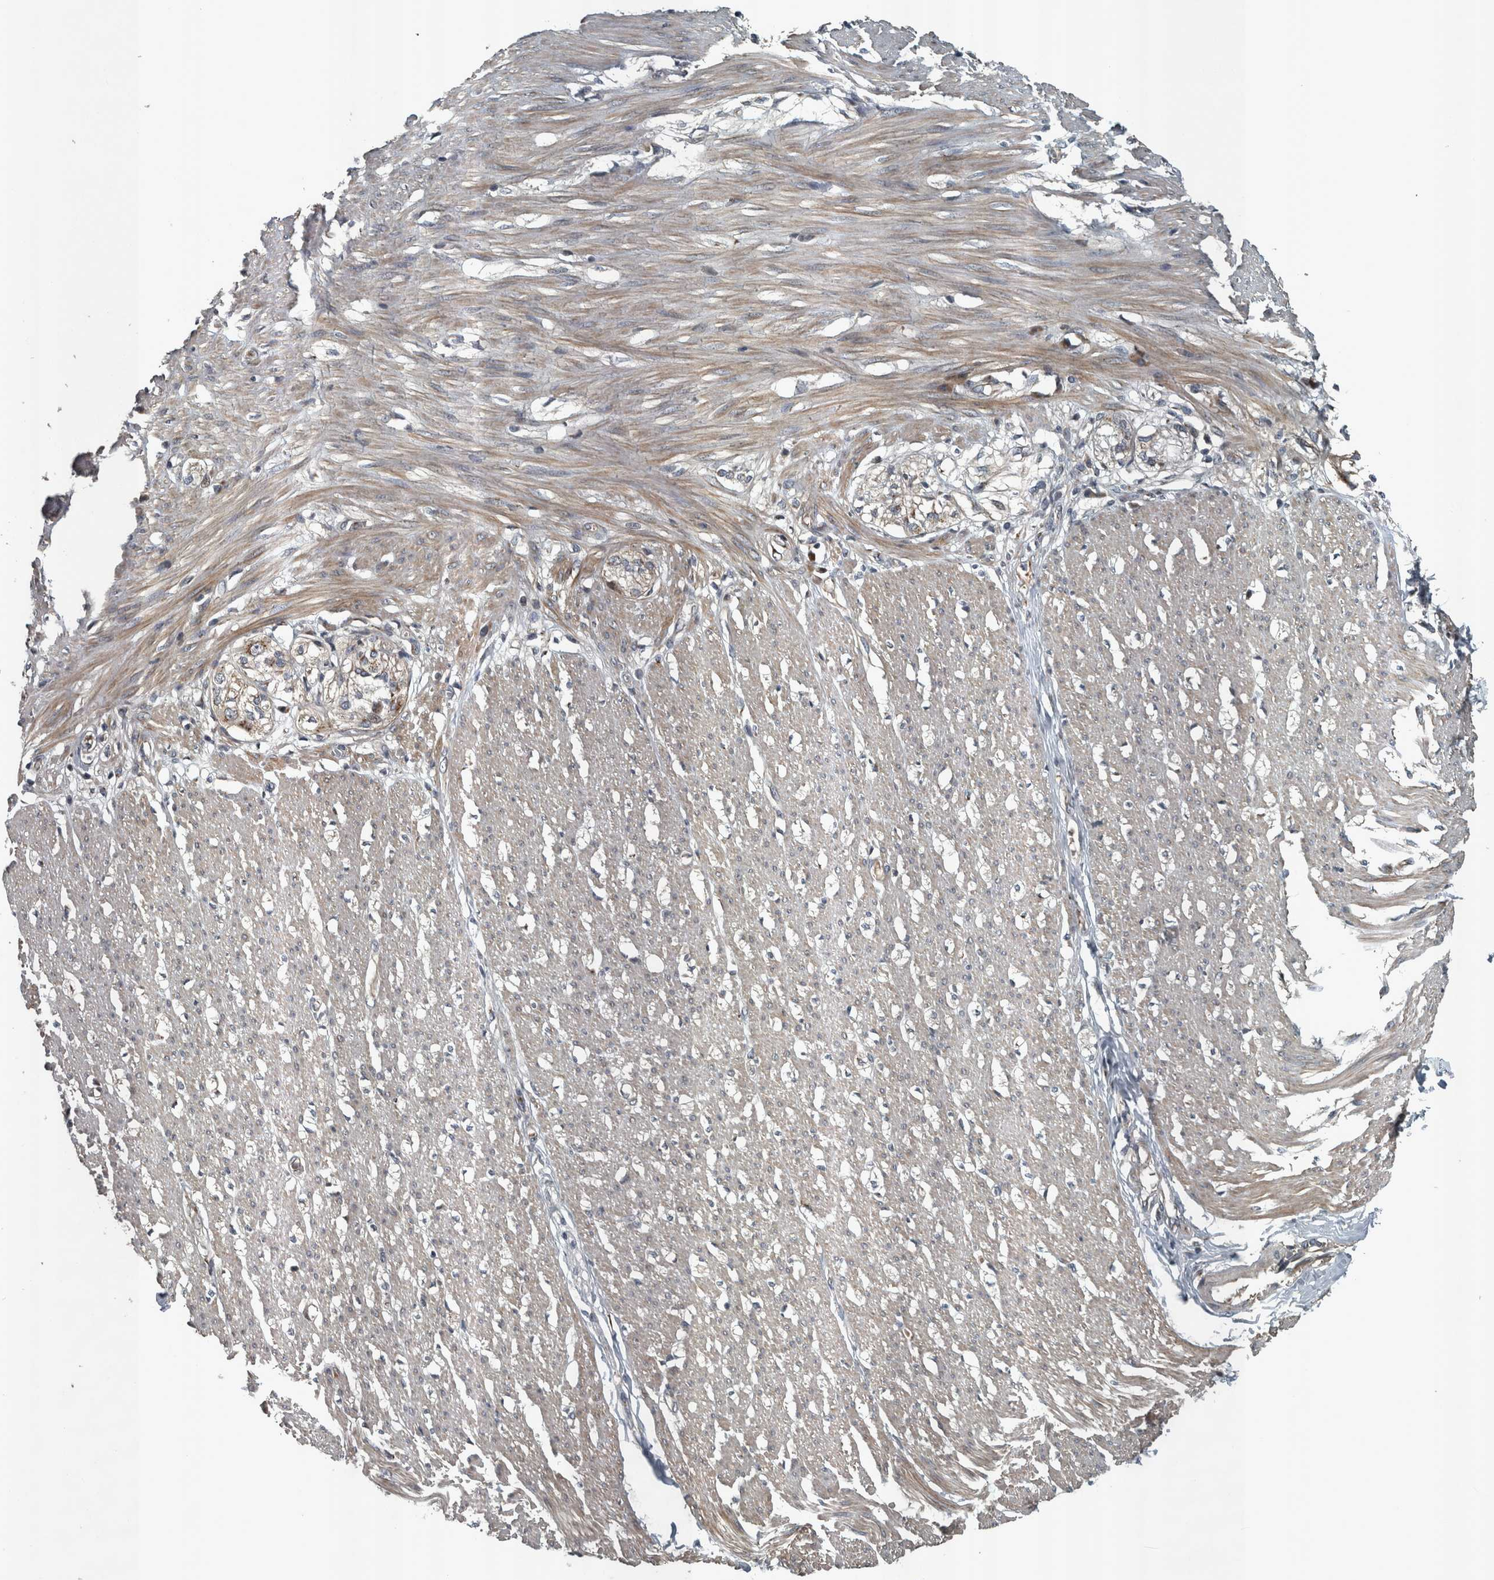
{"staining": {"intensity": "moderate", "quantity": "25%-75%", "location": "cytoplasmic/membranous"}, "tissue": "smooth muscle", "cell_type": "Smooth muscle cells", "image_type": "normal", "snomed": [{"axis": "morphology", "description": "Normal tissue, NOS"}, {"axis": "morphology", "description": "Adenocarcinoma, NOS"}, {"axis": "topography", "description": "Colon"}, {"axis": "topography", "description": "Peripheral nerve tissue"}], "caption": "This photomicrograph displays immunohistochemistry (IHC) staining of normal human smooth muscle, with medium moderate cytoplasmic/membranous expression in approximately 25%-75% of smooth muscle cells.", "gene": "ZNF345", "patient": {"sex": "male", "age": 14}}